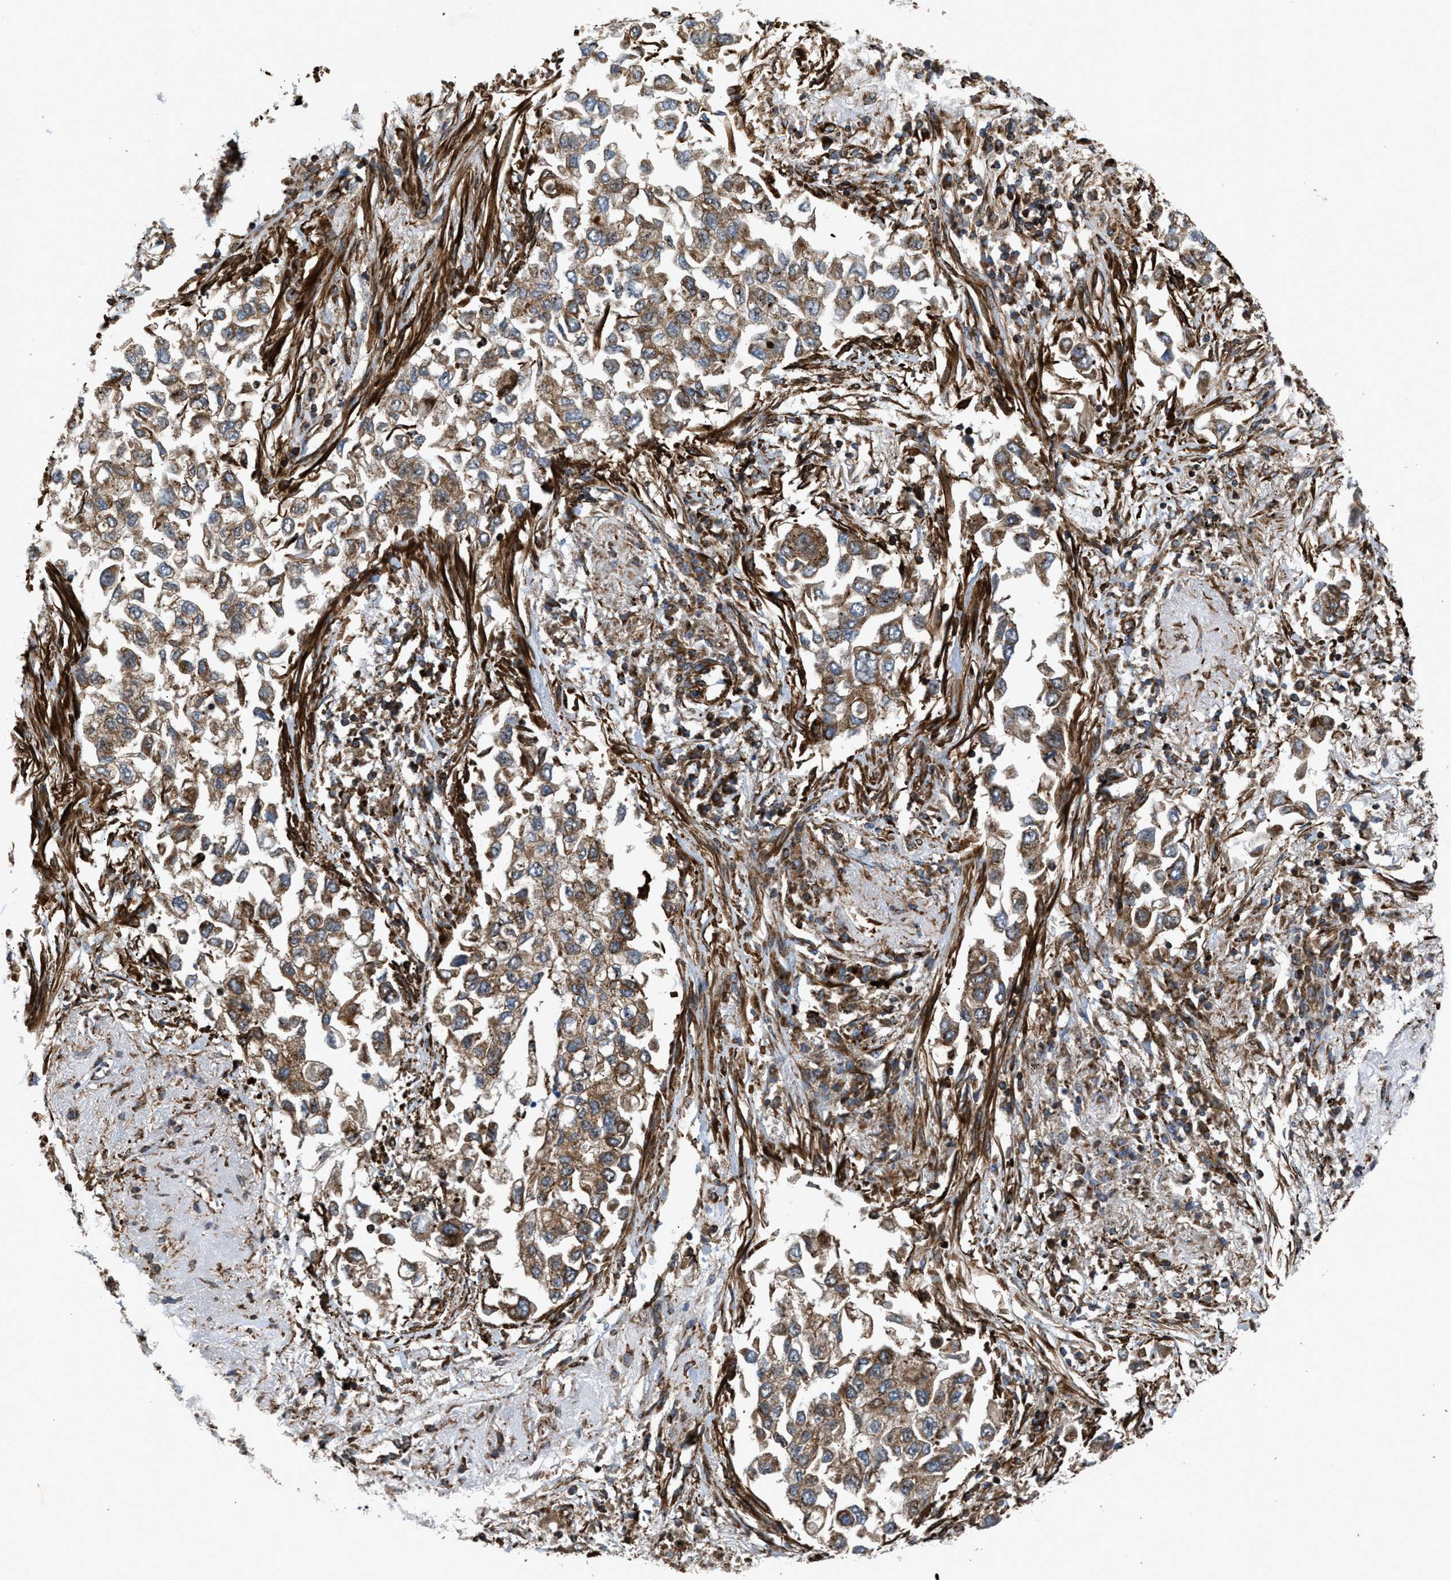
{"staining": {"intensity": "moderate", "quantity": ">75%", "location": "cytoplasmic/membranous"}, "tissue": "lung cancer", "cell_type": "Tumor cells", "image_type": "cancer", "snomed": [{"axis": "morphology", "description": "Inflammation, NOS"}, {"axis": "morphology", "description": "Adenocarcinoma, NOS"}, {"axis": "topography", "description": "Lung"}], "caption": "Moderate cytoplasmic/membranous protein staining is present in approximately >75% of tumor cells in adenocarcinoma (lung).", "gene": "EGLN1", "patient": {"sex": "male", "age": 63}}